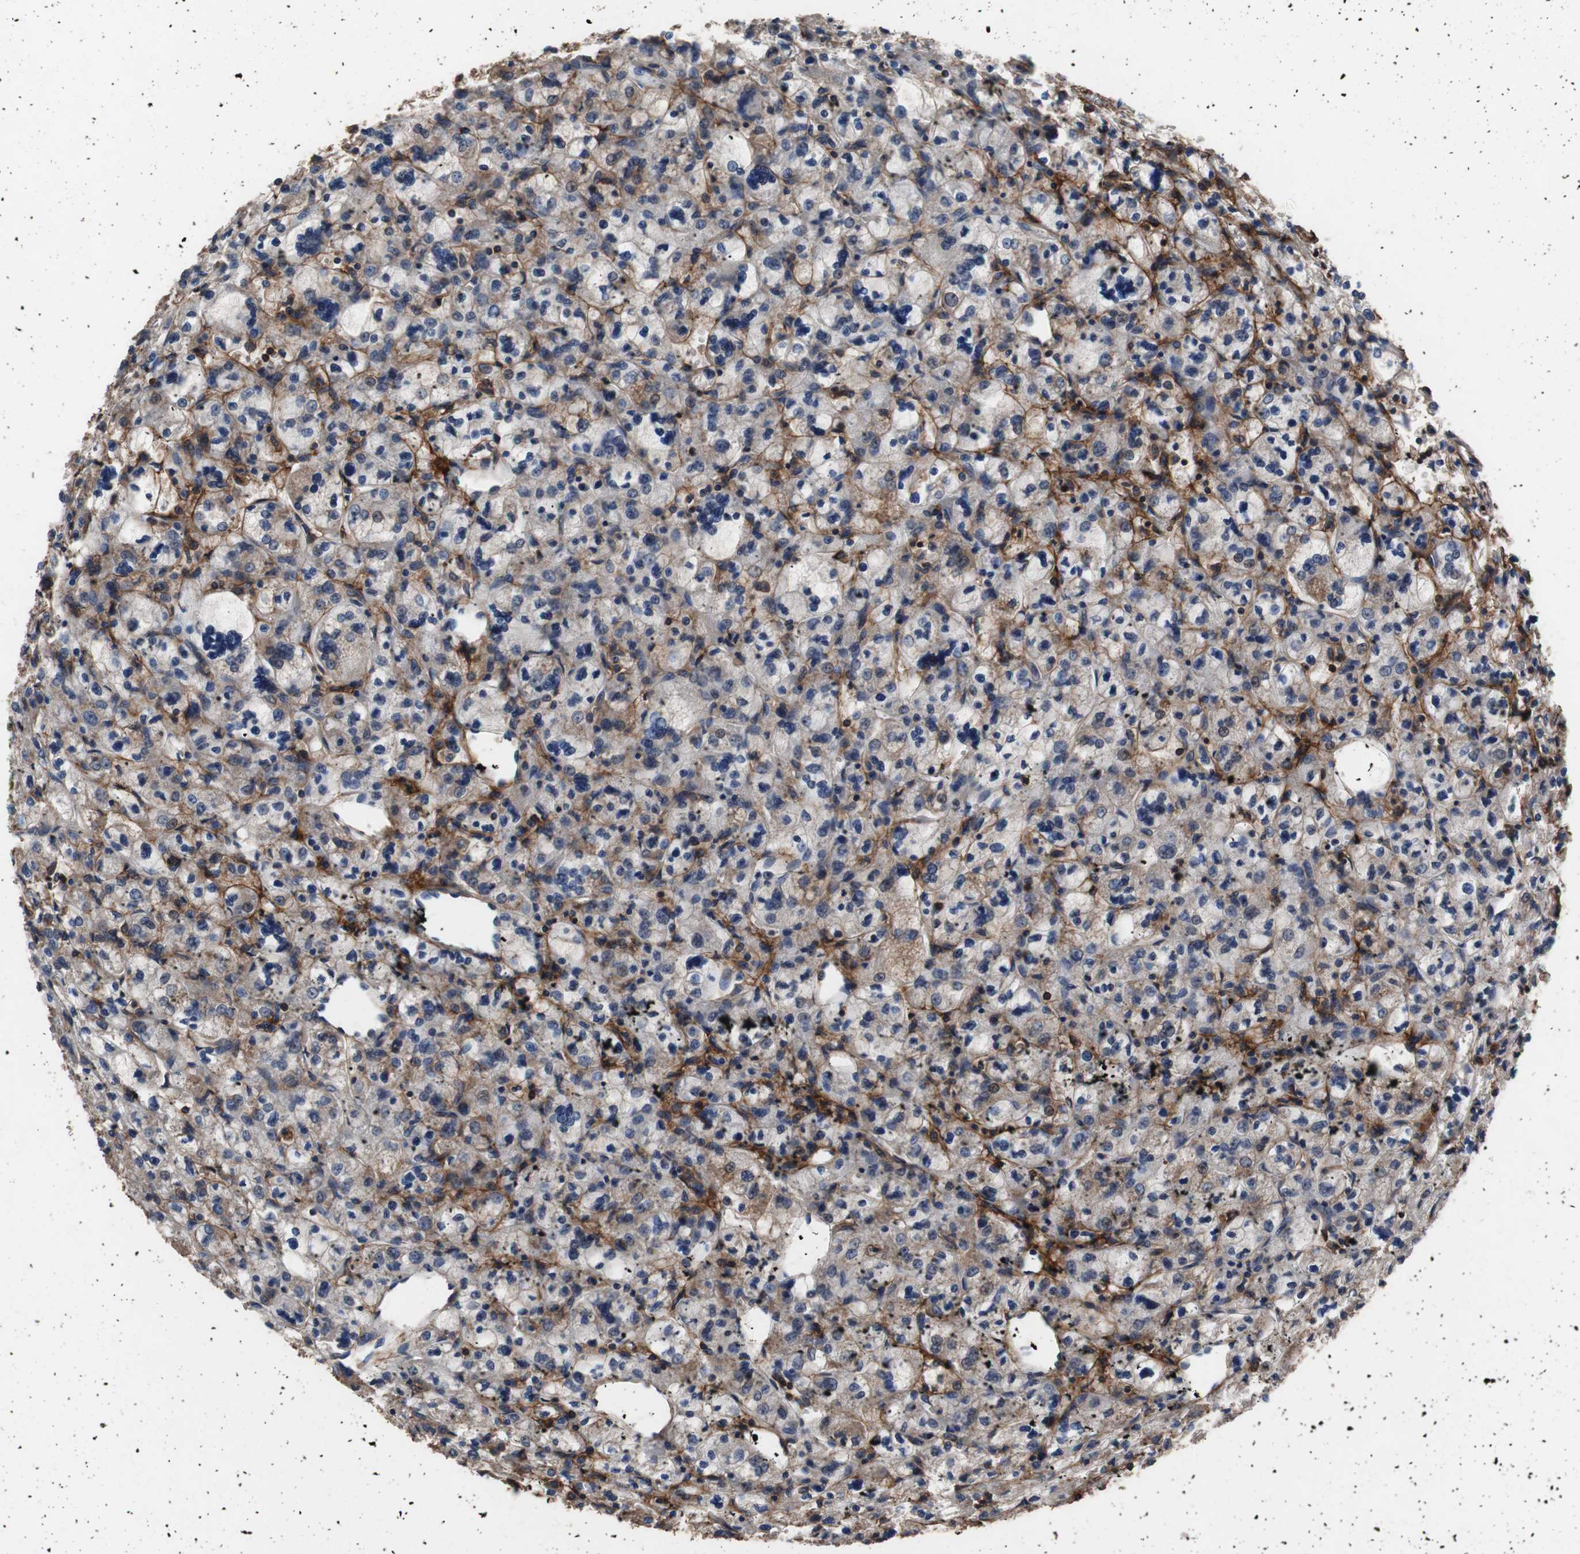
{"staining": {"intensity": "negative", "quantity": "none", "location": "none"}, "tissue": "renal cancer", "cell_type": "Tumor cells", "image_type": "cancer", "snomed": [{"axis": "morphology", "description": "Adenocarcinoma, NOS"}, {"axis": "topography", "description": "Kidney"}], "caption": "Immunohistochemistry micrograph of adenocarcinoma (renal) stained for a protein (brown), which demonstrates no staining in tumor cells.", "gene": "COL6A2", "patient": {"sex": "female", "age": 83}}